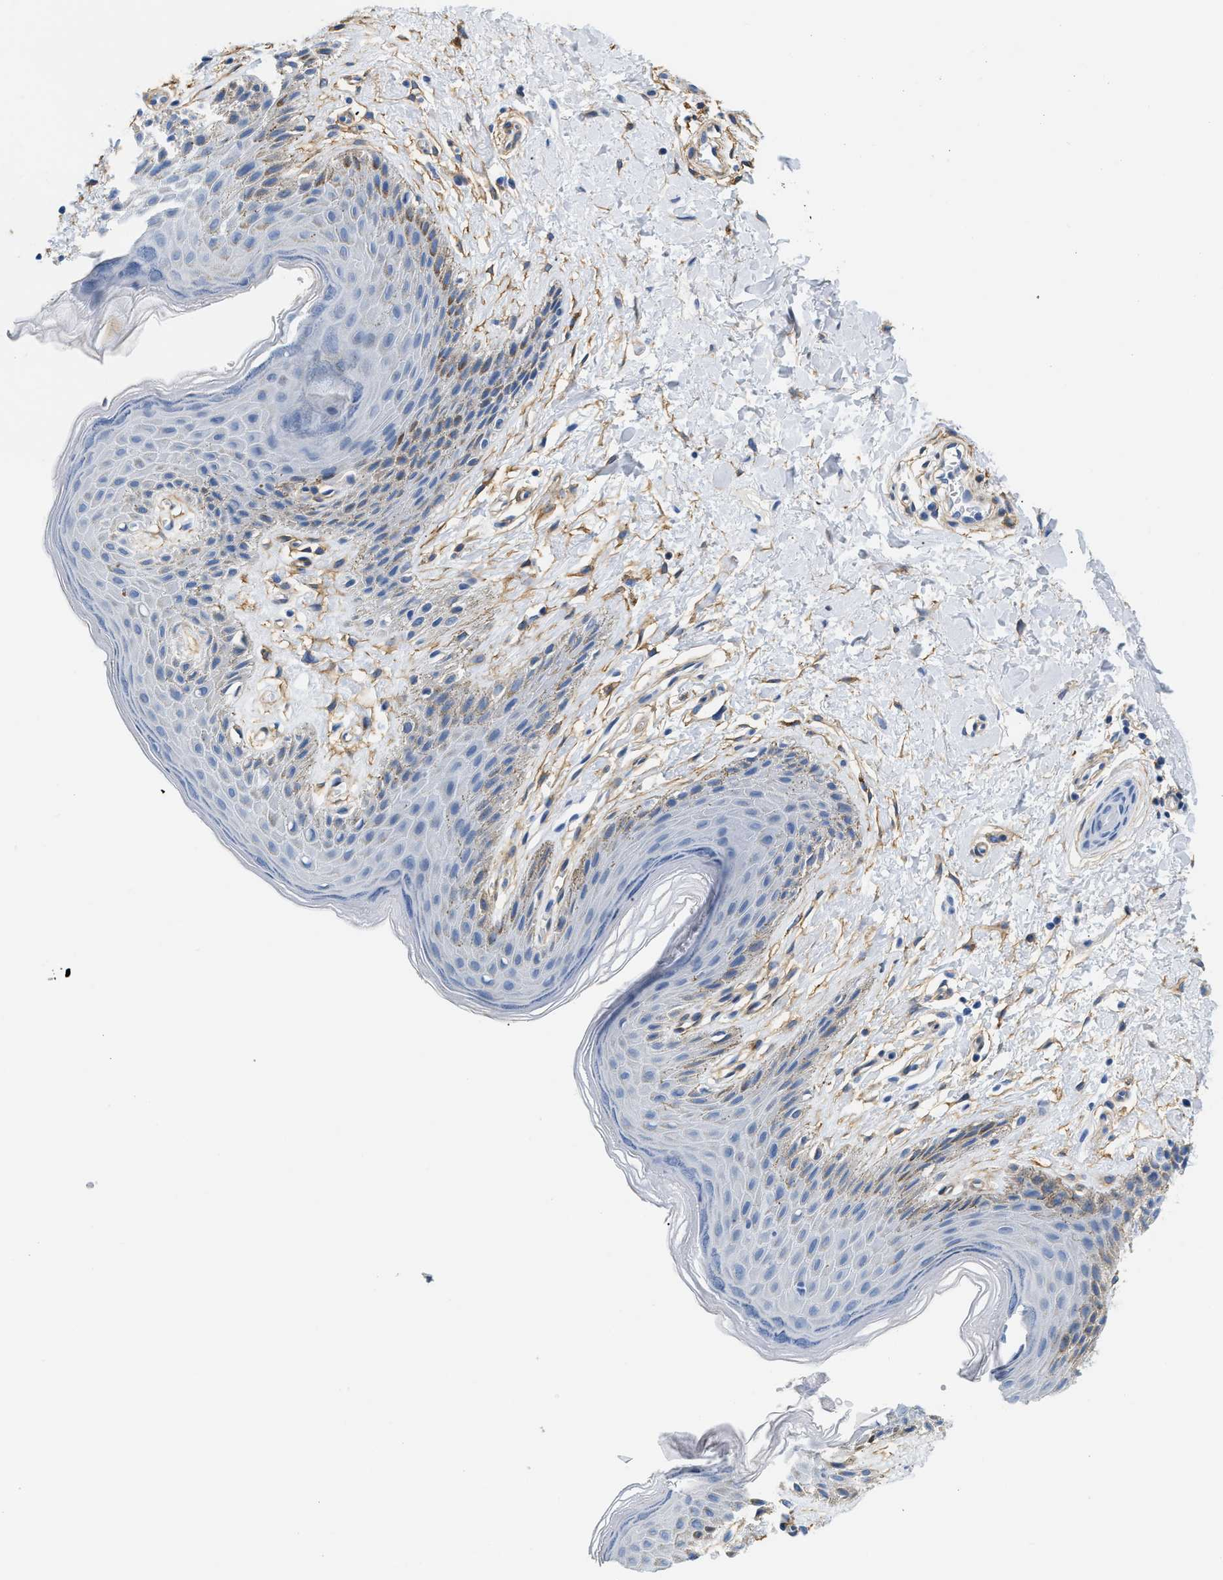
{"staining": {"intensity": "negative", "quantity": "none", "location": "none"}, "tissue": "skin", "cell_type": "Epidermal cells", "image_type": "normal", "snomed": [{"axis": "morphology", "description": "Normal tissue, NOS"}, {"axis": "topography", "description": "Anal"}], "caption": "IHC of normal skin displays no positivity in epidermal cells.", "gene": "PDGFRB", "patient": {"sex": "male", "age": 44}}